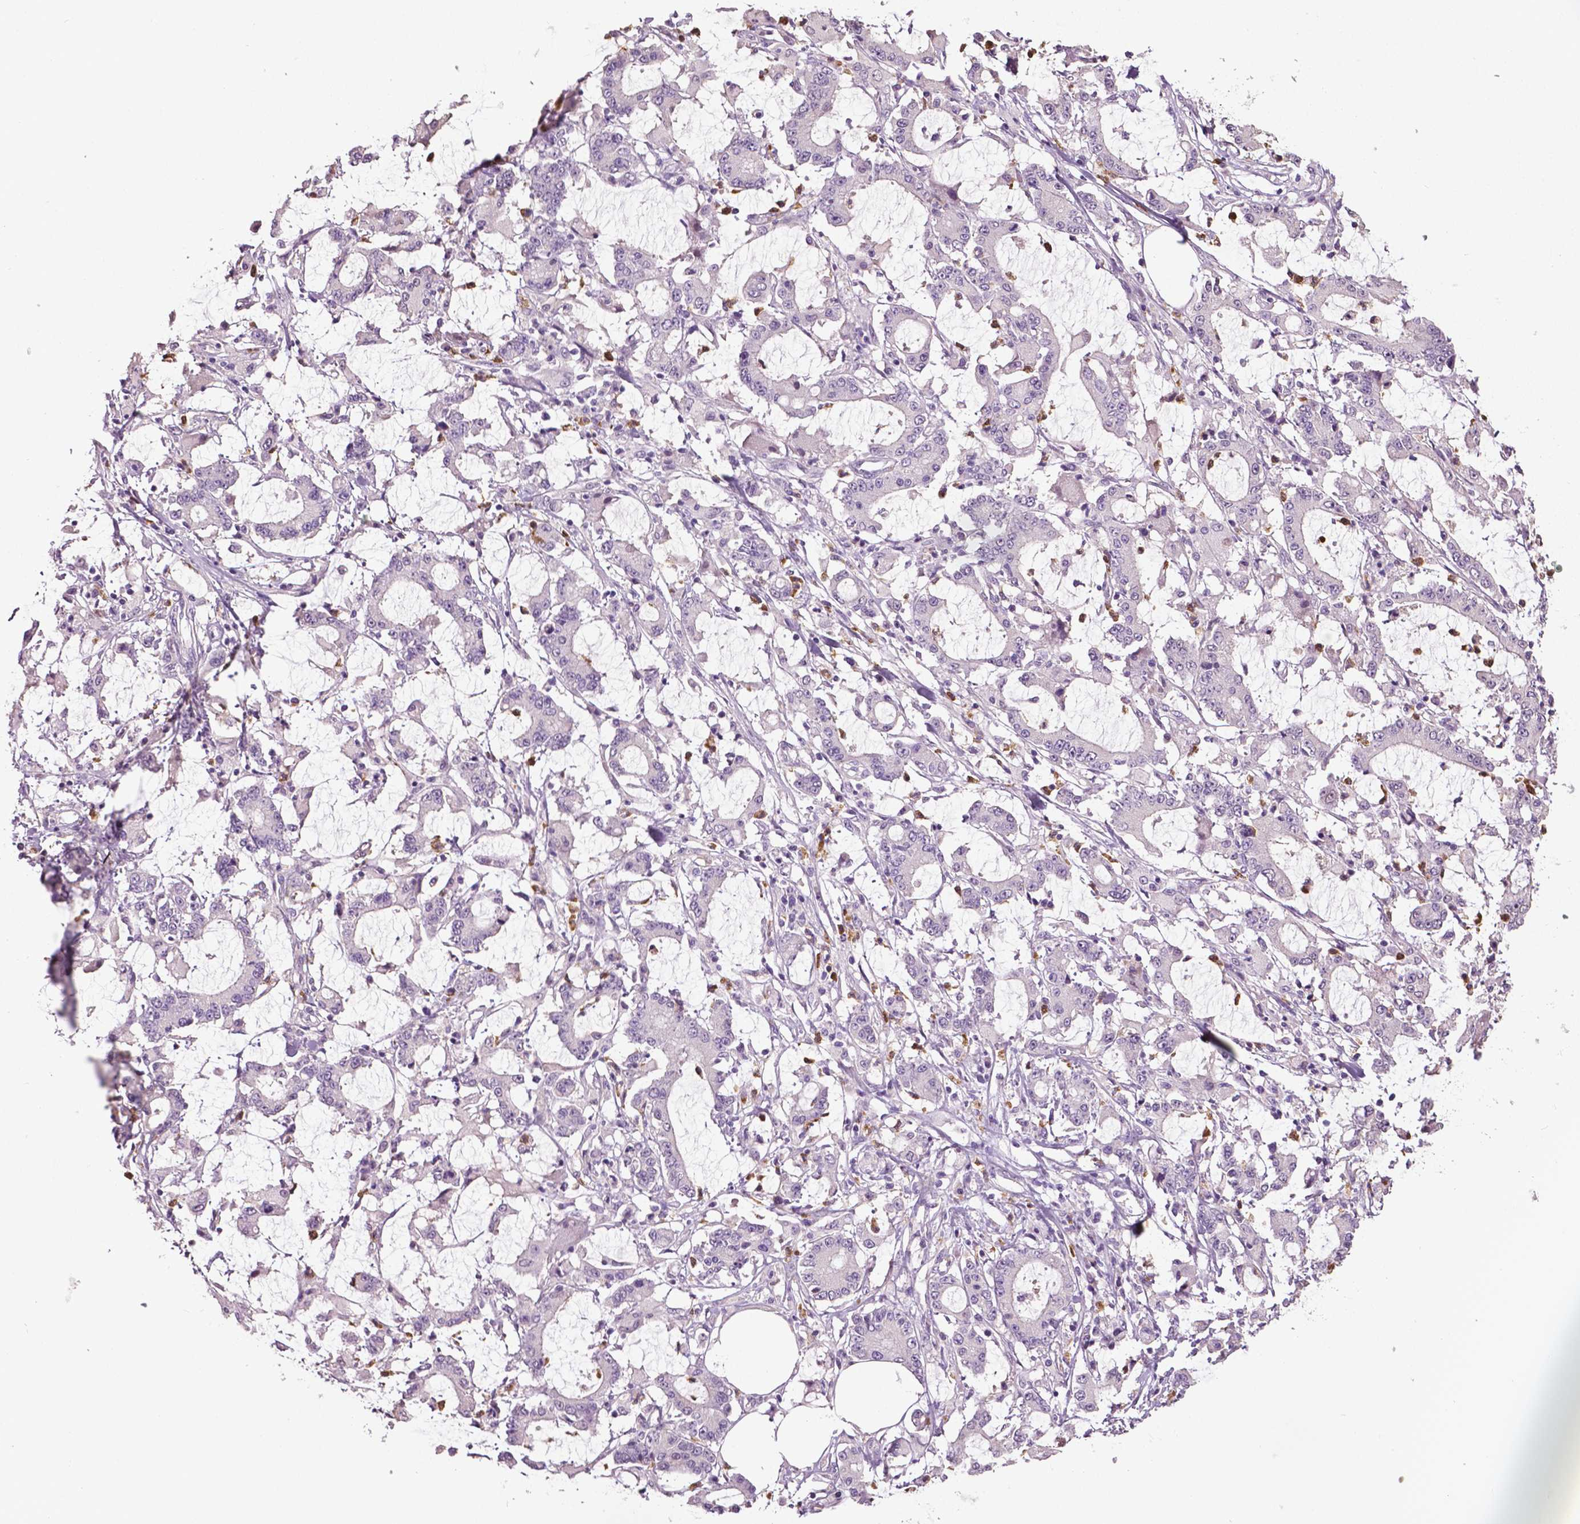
{"staining": {"intensity": "negative", "quantity": "none", "location": "none"}, "tissue": "stomach cancer", "cell_type": "Tumor cells", "image_type": "cancer", "snomed": [{"axis": "morphology", "description": "Adenocarcinoma, NOS"}, {"axis": "topography", "description": "Stomach, upper"}], "caption": "Protein analysis of stomach adenocarcinoma exhibits no significant positivity in tumor cells. (DAB (3,3'-diaminobenzidine) IHC visualized using brightfield microscopy, high magnification).", "gene": "PTPN5", "patient": {"sex": "male", "age": 68}}